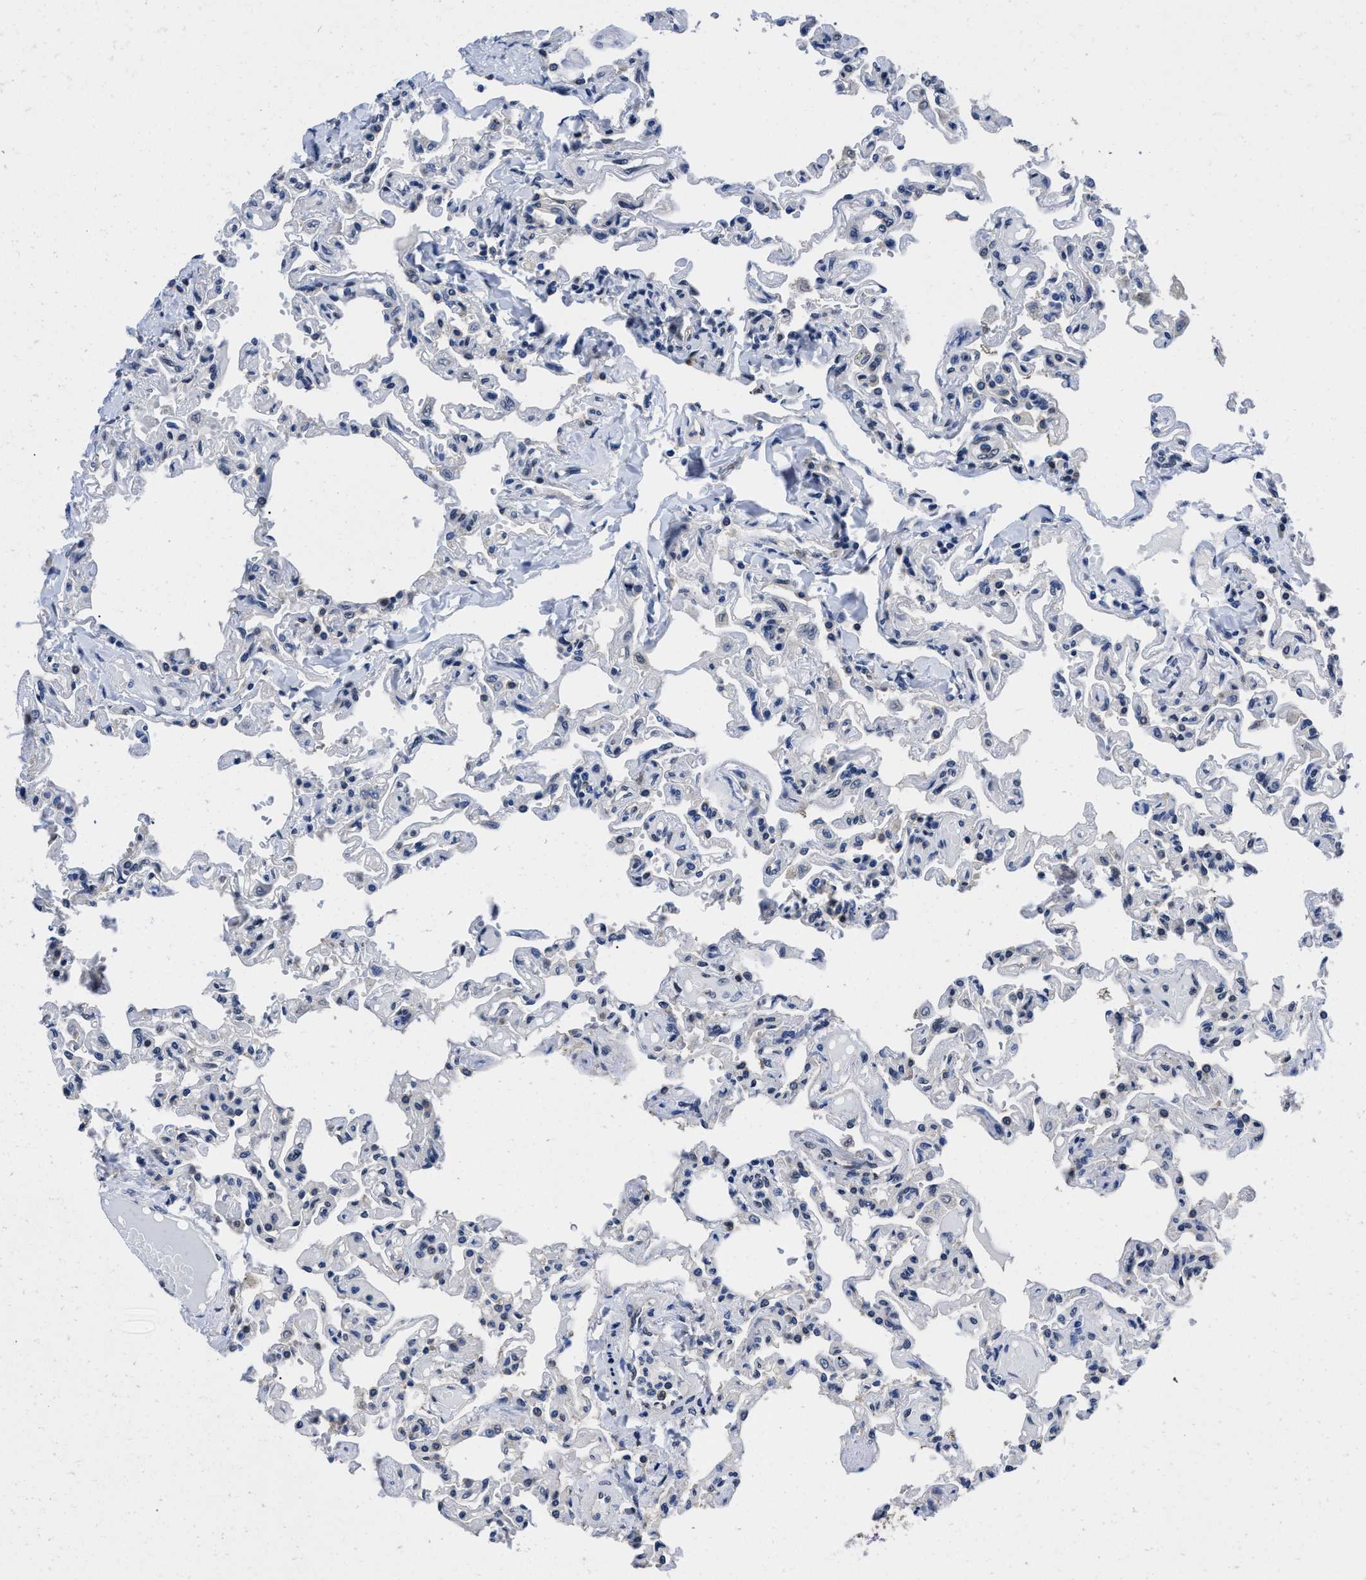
{"staining": {"intensity": "moderate", "quantity": "<25%", "location": "cytoplasmic/membranous"}, "tissue": "lung", "cell_type": "Alveolar cells", "image_type": "normal", "snomed": [{"axis": "morphology", "description": "Normal tissue, NOS"}, {"axis": "topography", "description": "Lung"}], "caption": "Immunohistochemical staining of benign lung exhibits <25% levels of moderate cytoplasmic/membranous protein expression in about <25% of alveolar cells.", "gene": "MCOLN2", "patient": {"sex": "male", "age": 21}}